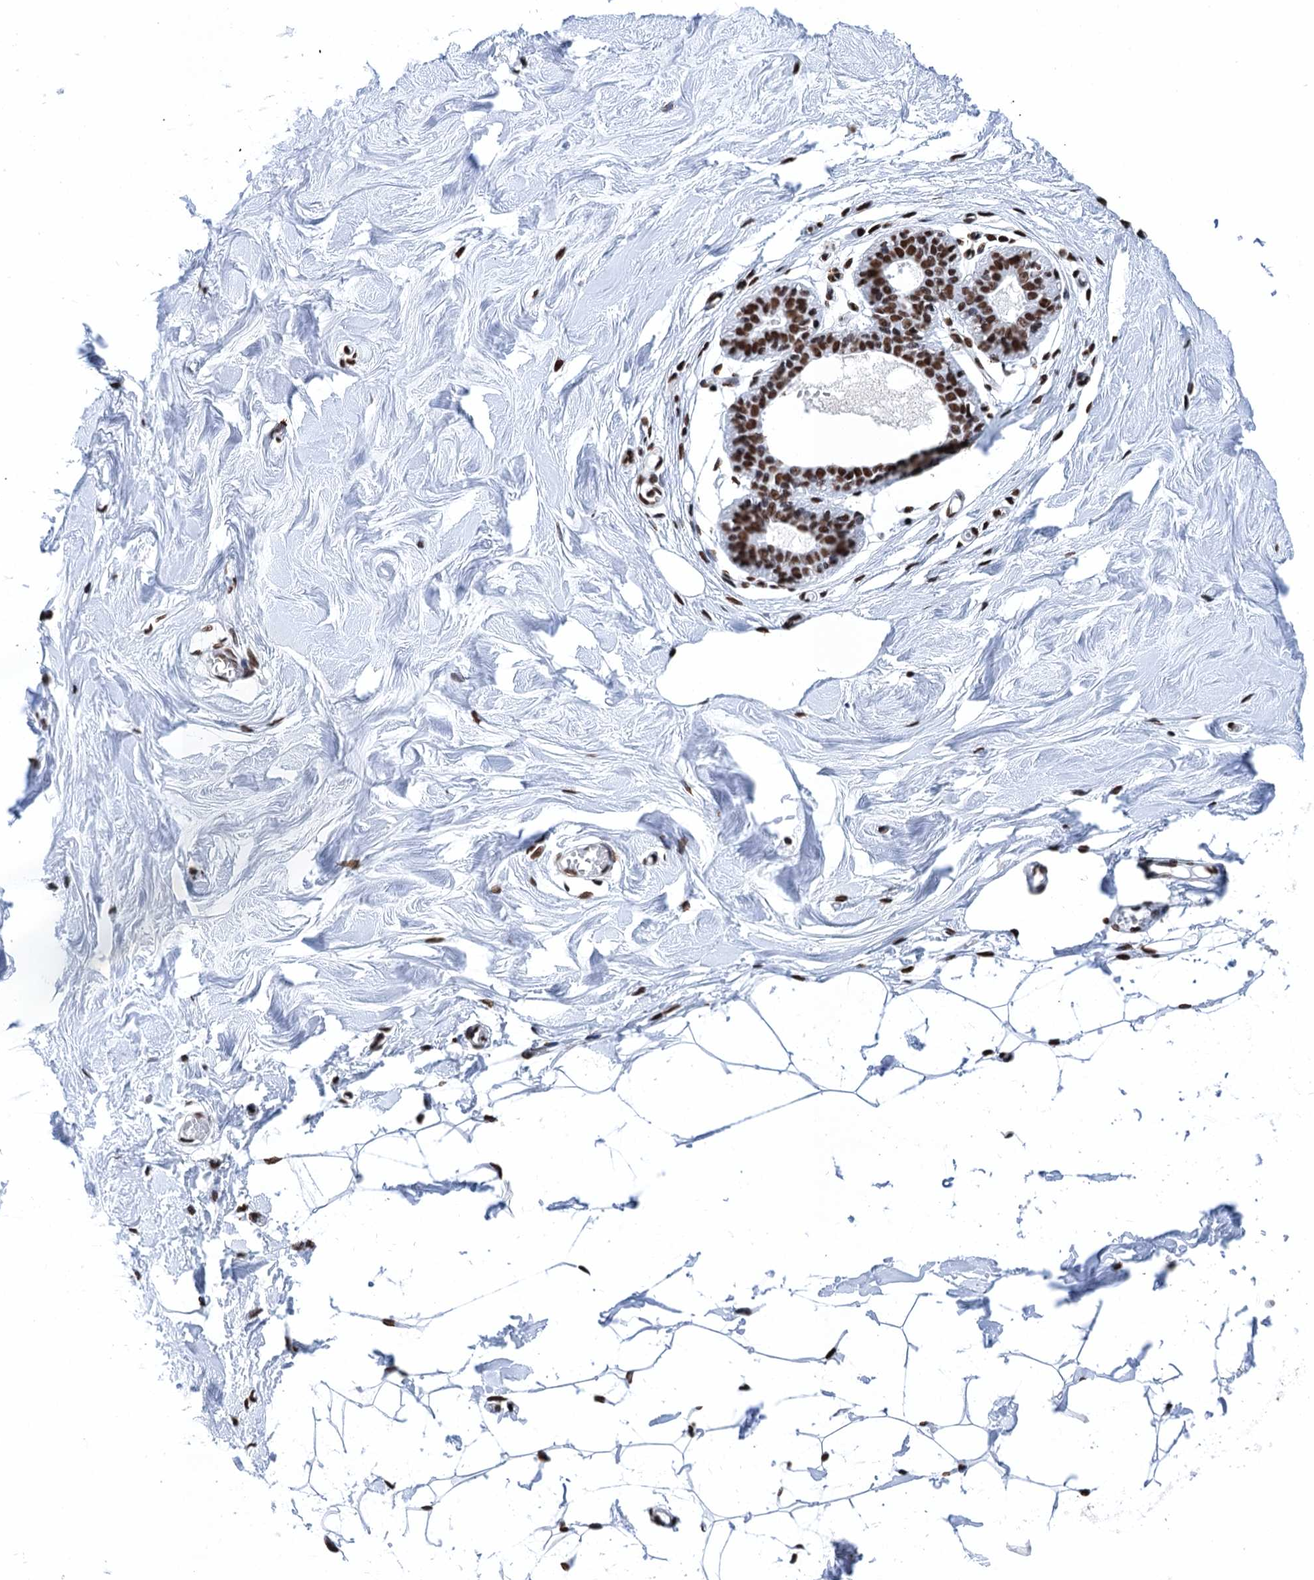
{"staining": {"intensity": "strong", "quantity": ">75%", "location": "nuclear"}, "tissue": "breast", "cell_type": "Adipocytes", "image_type": "normal", "snomed": [{"axis": "morphology", "description": "Normal tissue, NOS"}, {"axis": "topography", "description": "Breast"}], "caption": "The image shows immunohistochemical staining of unremarkable breast. There is strong nuclear staining is present in approximately >75% of adipocytes.", "gene": "UBA2", "patient": {"sex": "female", "age": 27}}